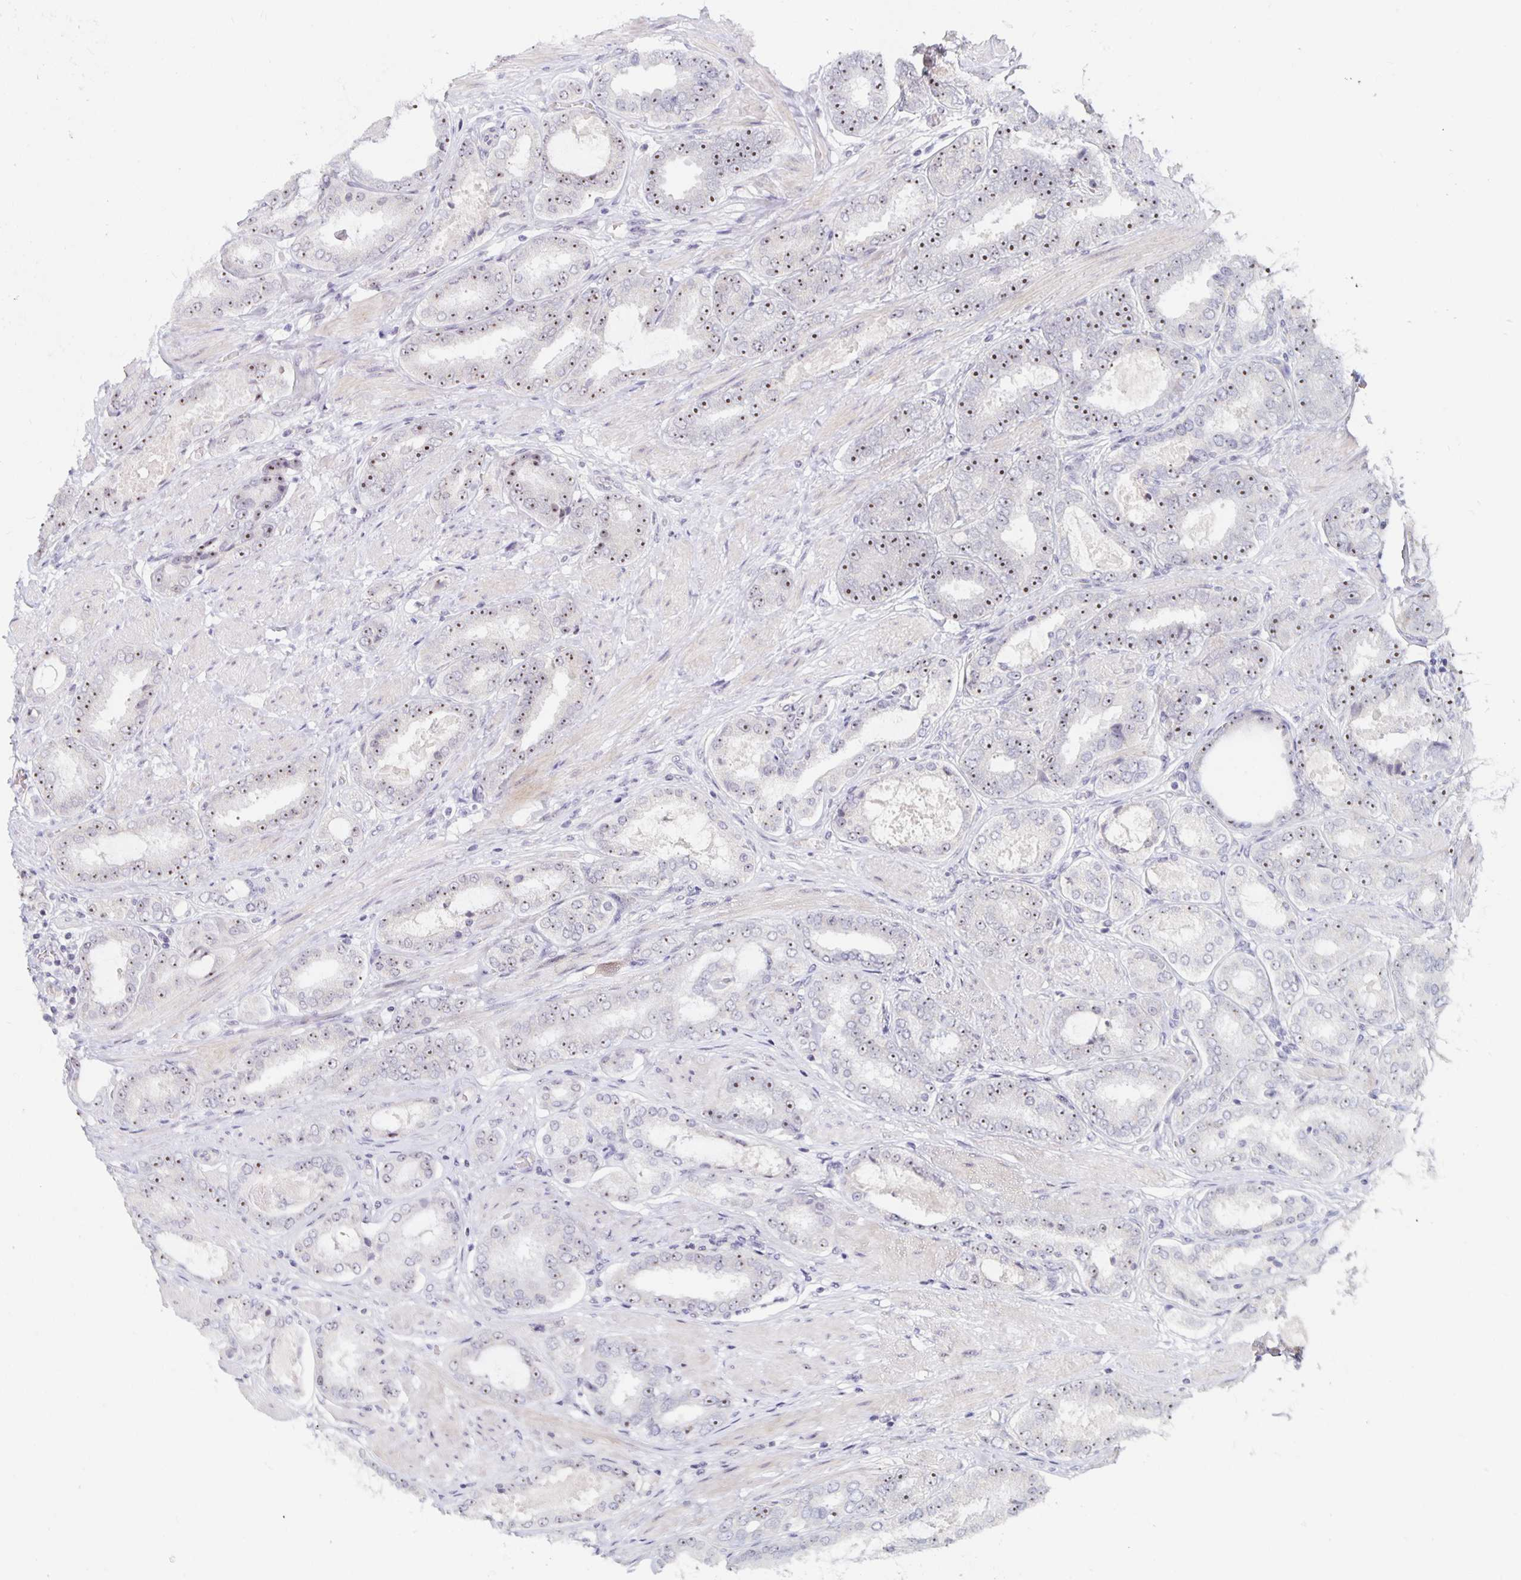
{"staining": {"intensity": "moderate", "quantity": "25%-75%", "location": "nuclear"}, "tissue": "prostate cancer", "cell_type": "Tumor cells", "image_type": "cancer", "snomed": [{"axis": "morphology", "description": "Adenocarcinoma, High grade"}, {"axis": "topography", "description": "Prostate"}], "caption": "DAB immunohistochemical staining of human prostate cancer shows moderate nuclear protein expression in about 25%-75% of tumor cells.", "gene": "NUP85", "patient": {"sex": "male", "age": 63}}